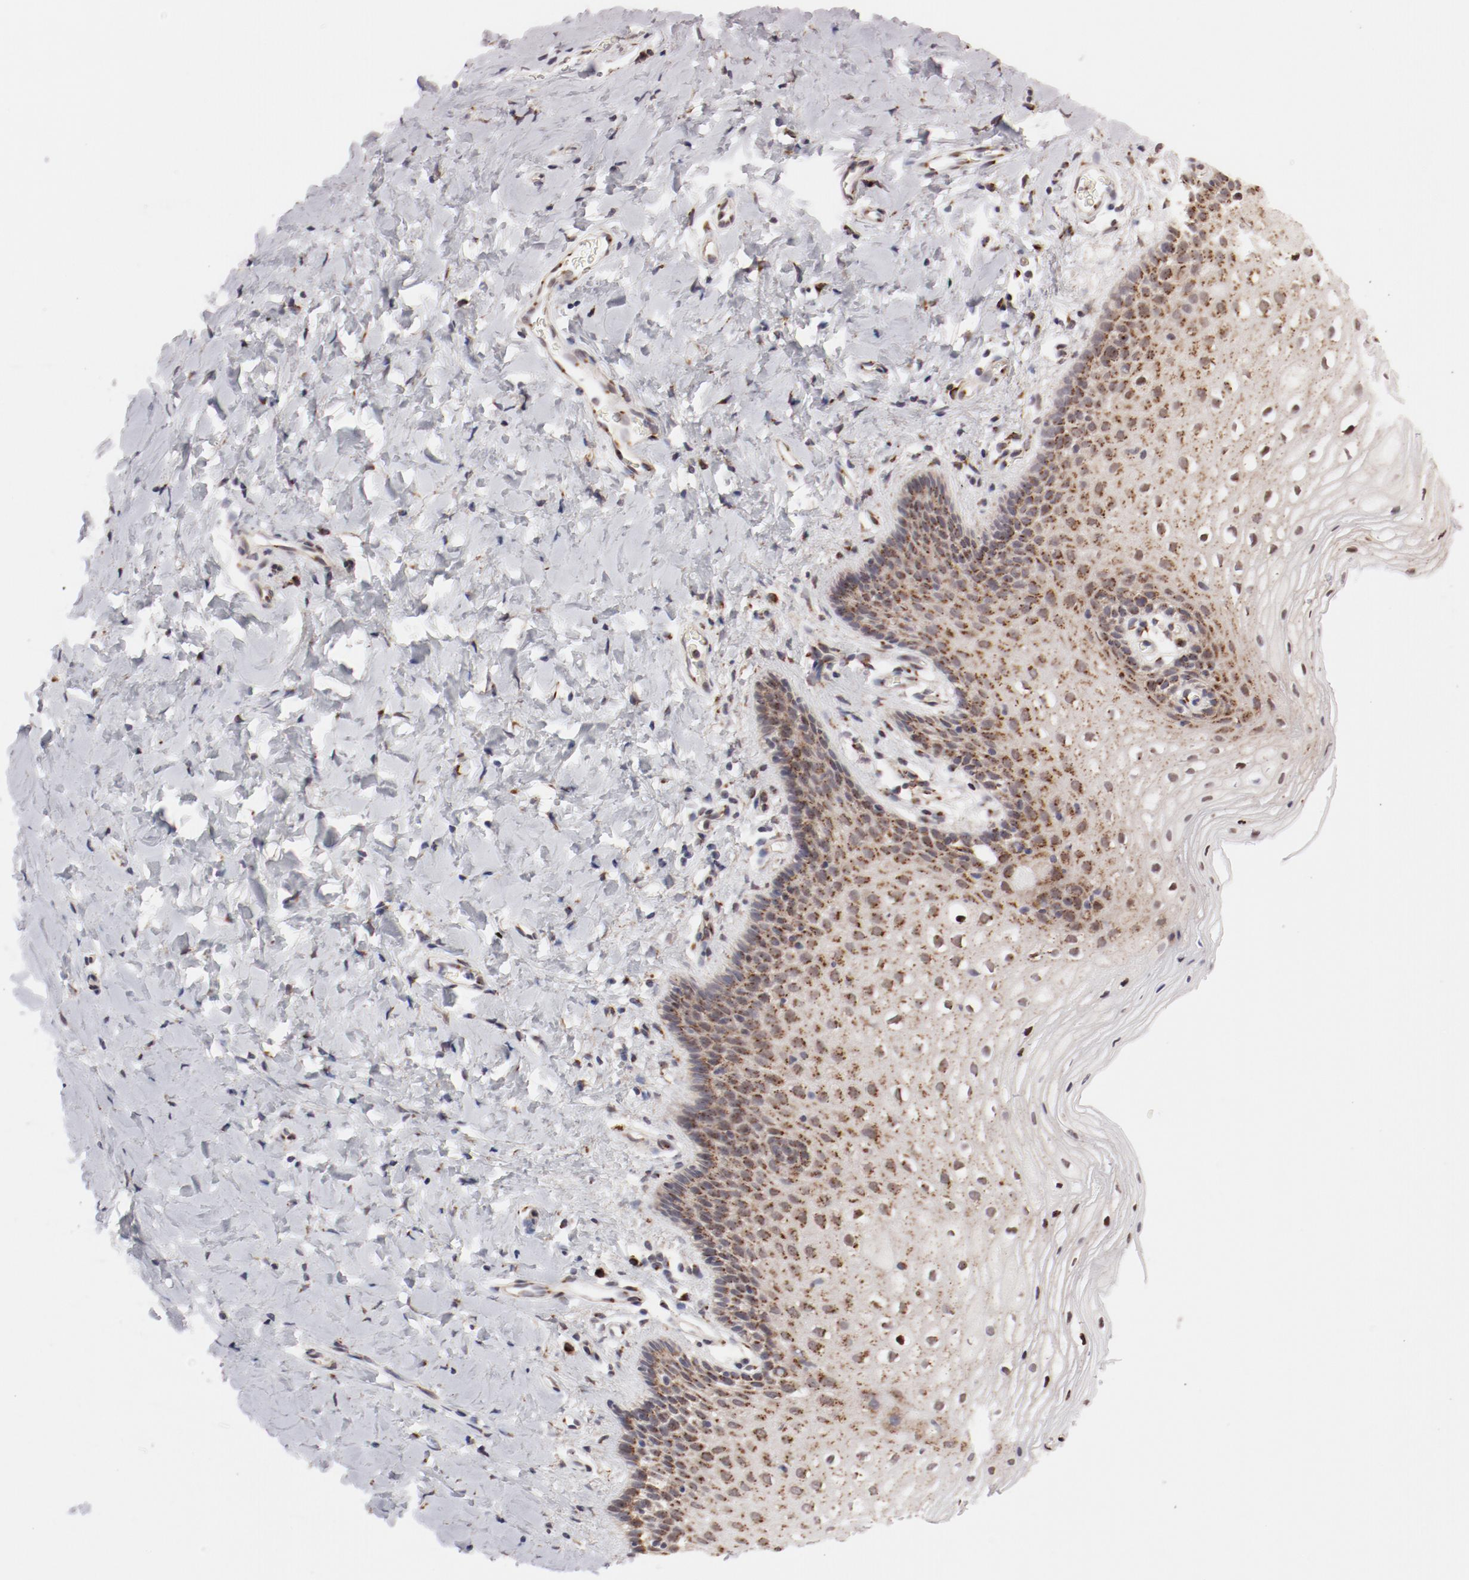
{"staining": {"intensity": "weak", "quantity": ">75%", "location": "cytoplasmic/membranous,nuclear"}, "tissue": "vagina", "cell_type": "Squamous epithelial cells", "image_type": "normal", "snomed": [{"axis": "morphology", "description": "Normal tissue, NOS"}, {"axis": "topography", "description": "Vagina"}], "caption": "The micrograph exhibits staining of benign vagina, revealing weak cytoplasmic/membranous,nuclear protein staining (brown color) within squamous epithelial cells.", "gene": "RPL12", "patient": {"sex": "female", "age": 55}}